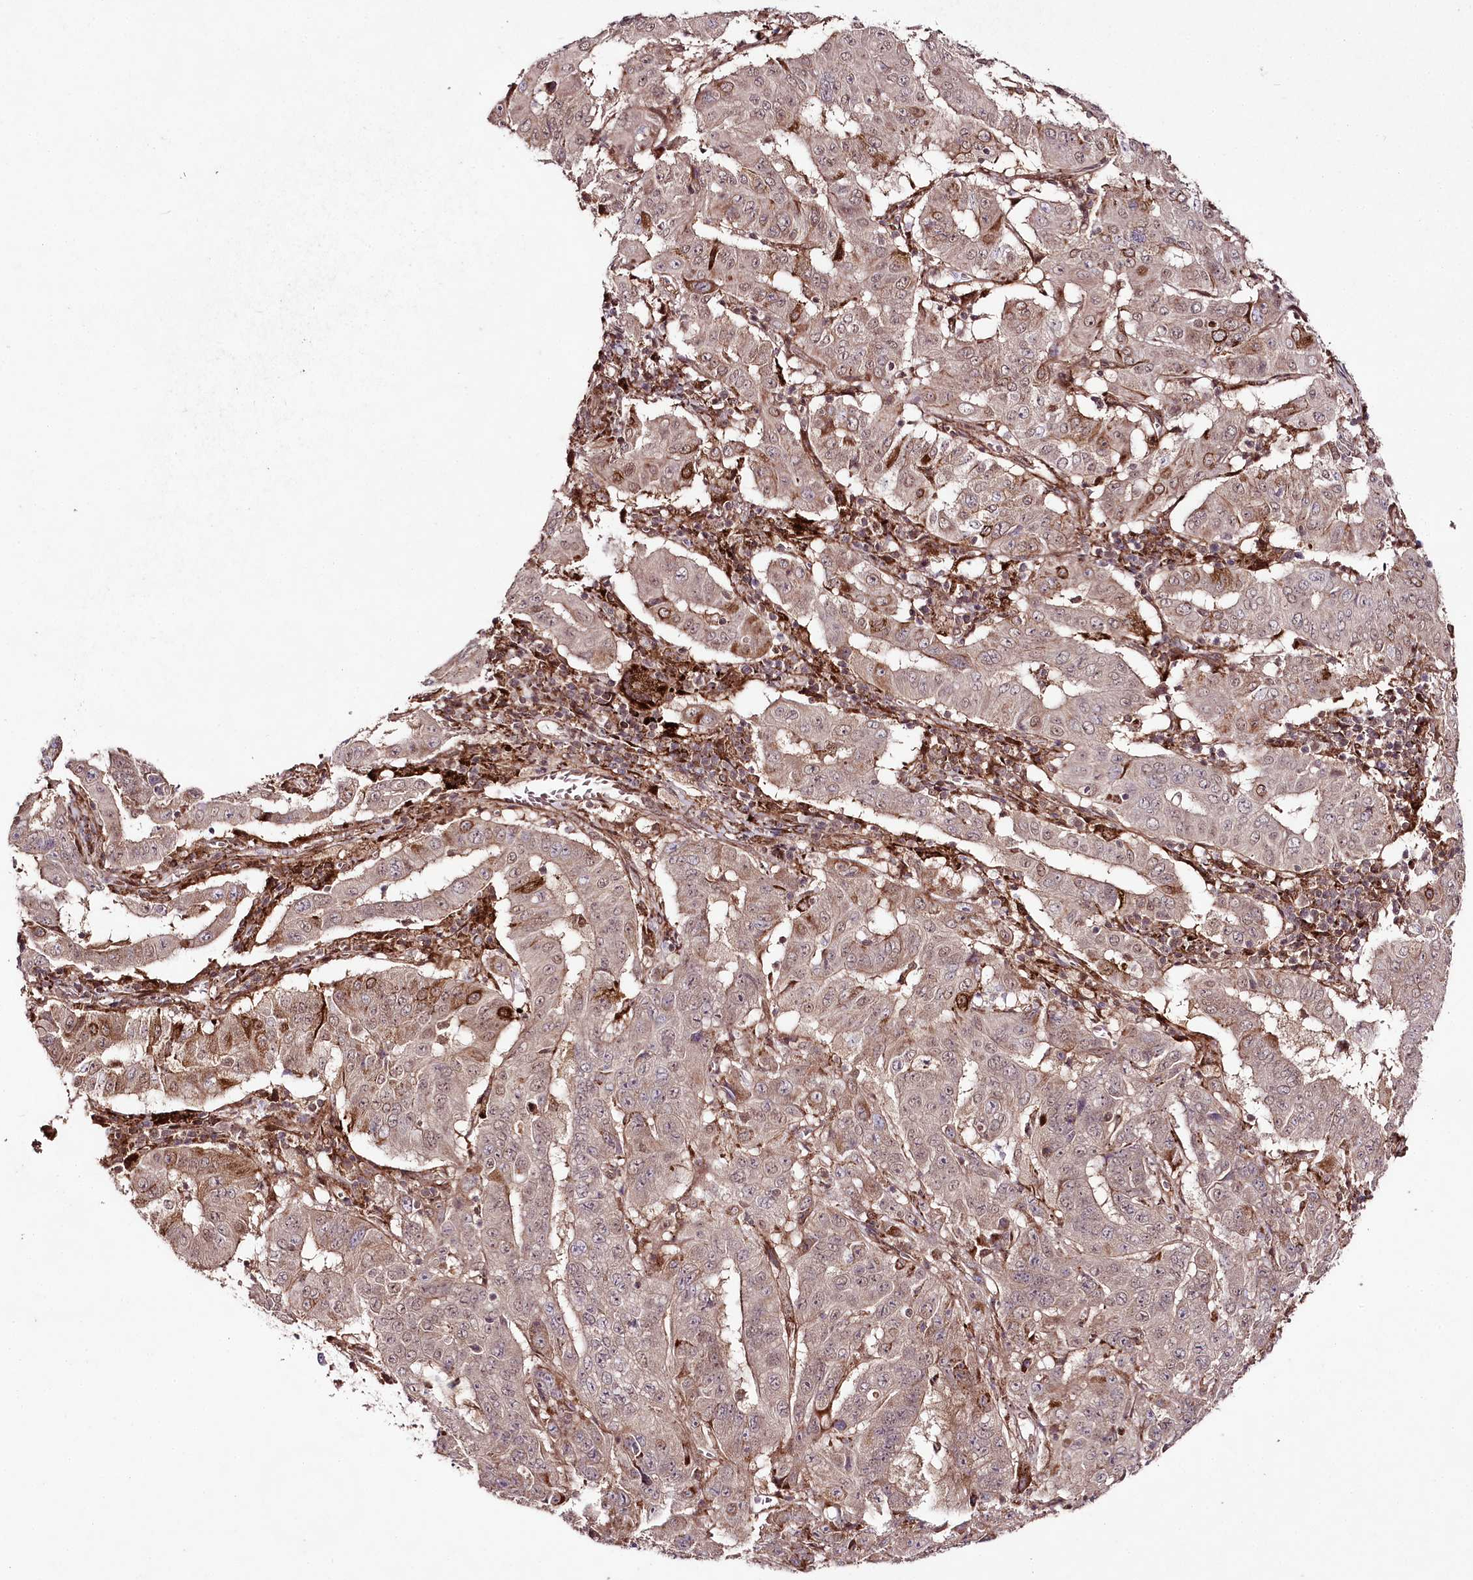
{"staining": {"intensity": "weak", "quantity": ">75%", "location": "cytoplasmic/membranous"}, "tissue": "pancreatic cancer", "cell_type": "Tumor cells", "image_type": "cancer", "snomed": [{"axis": "morphology", "description": "Adenocarcinoma, NOS"}, {"axis": "topography", "description": "Pancreas"}], "caption": "Immunohistochemistry (IHC) of human pancreatic cancer reveals low levels of weak cytoplasmic/membranous positivity in about >75% of tumor cells.", "gene": "PHLDB1", "patient": {"sex": "male", "age": 63}}